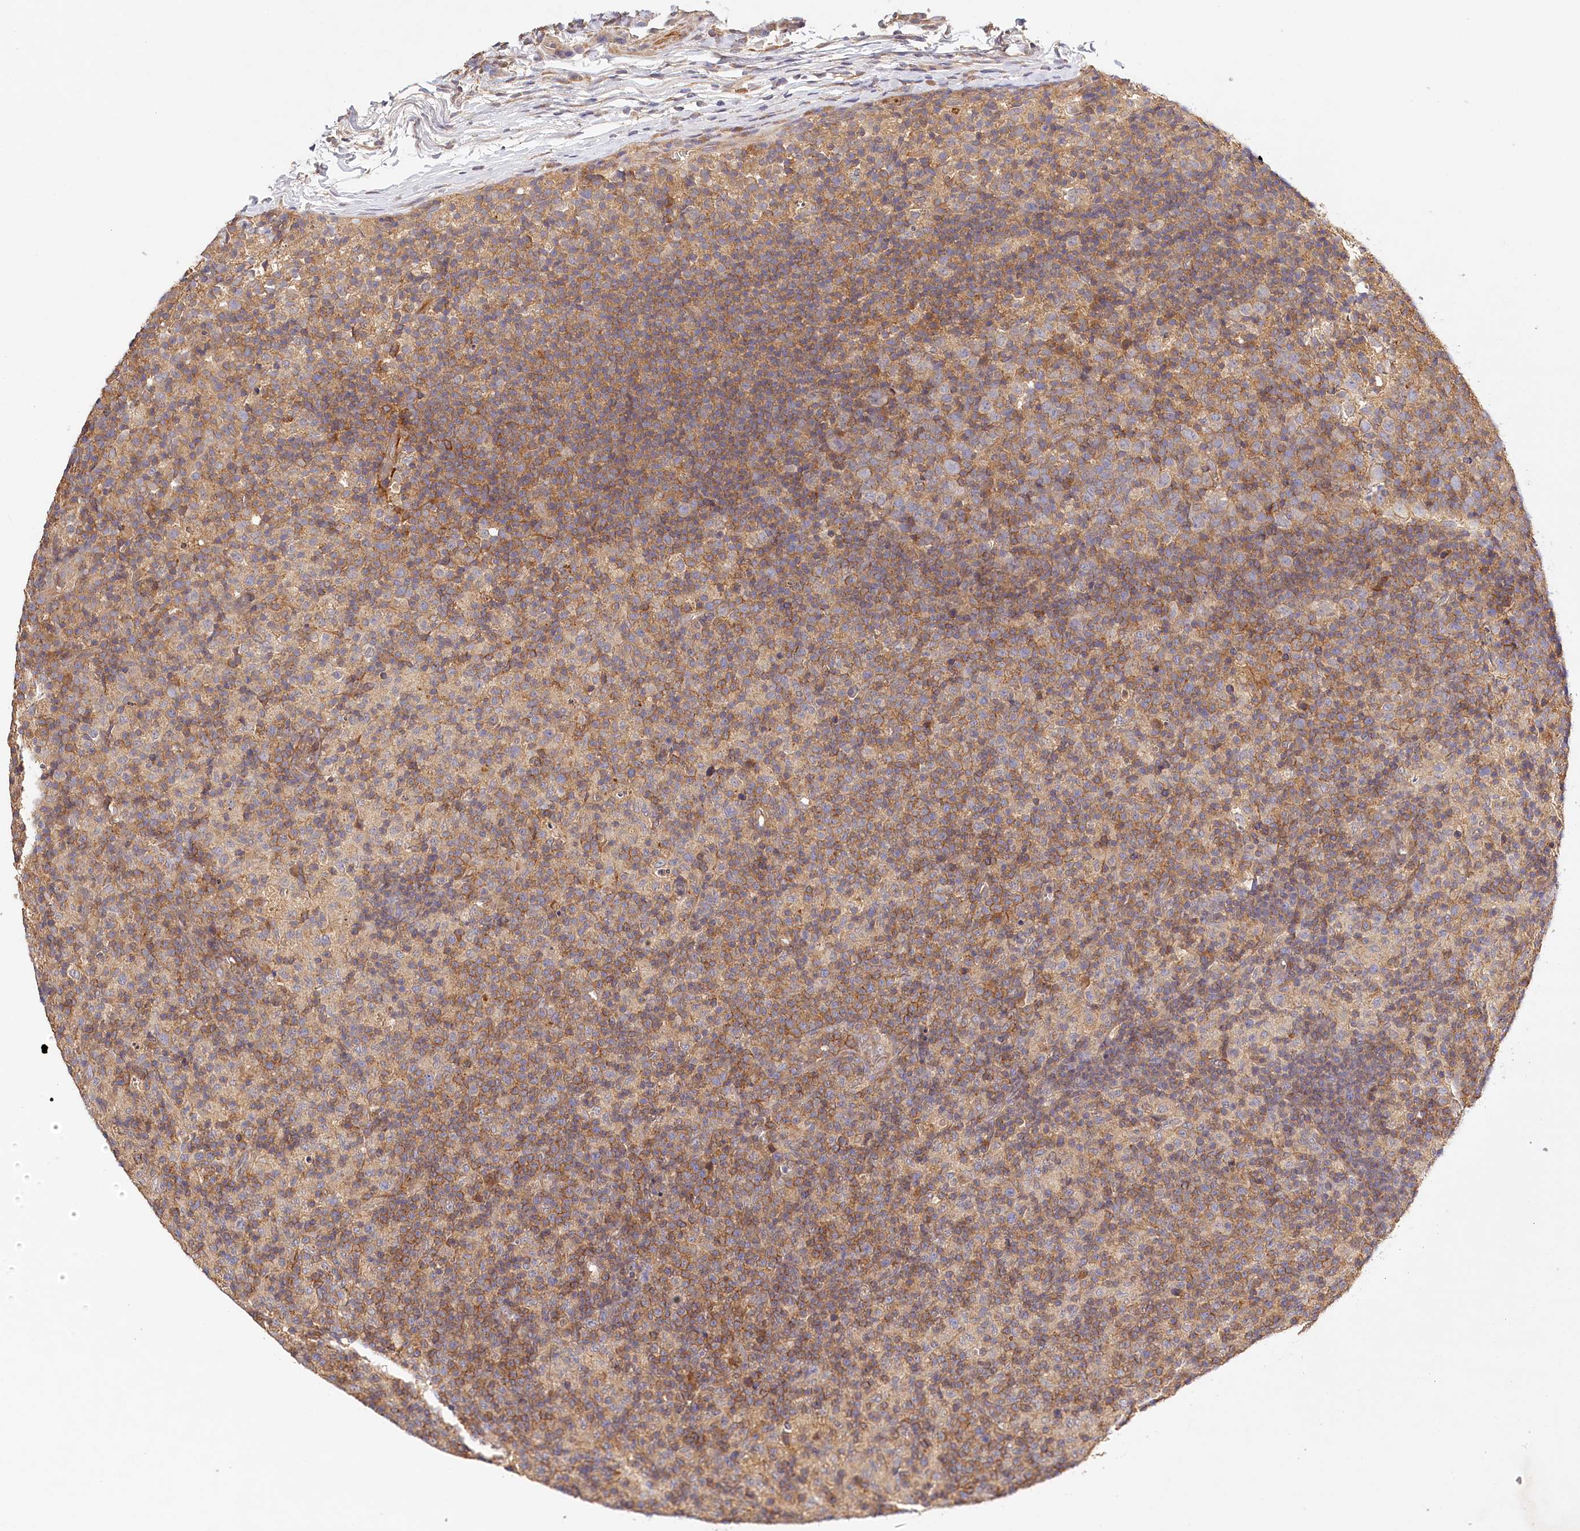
{"staining": {"intensity": "moderate", "quantity": "25%-75%", "location": "cytoplasmic/membranous"}, "tissue": "lymph node", "cell_type": "Germinal center cells", "image_type": "normal", "snomed": [{"axis": "morphology", "description": "Normal tissue, NOS"}, {"axis": "morphology", "description": "Inflammation, NOS"}, {"axis": "topography", "description": "Lymph node"}], "caption": "Benign lymph node was stained to show a protein in brown. There is medium levels of moderate cytoplasmic/membranous staining in about 25%-75% of germinal center cells.", "gene": "LSS", "patient": {"sex": "male", "age": 55}}